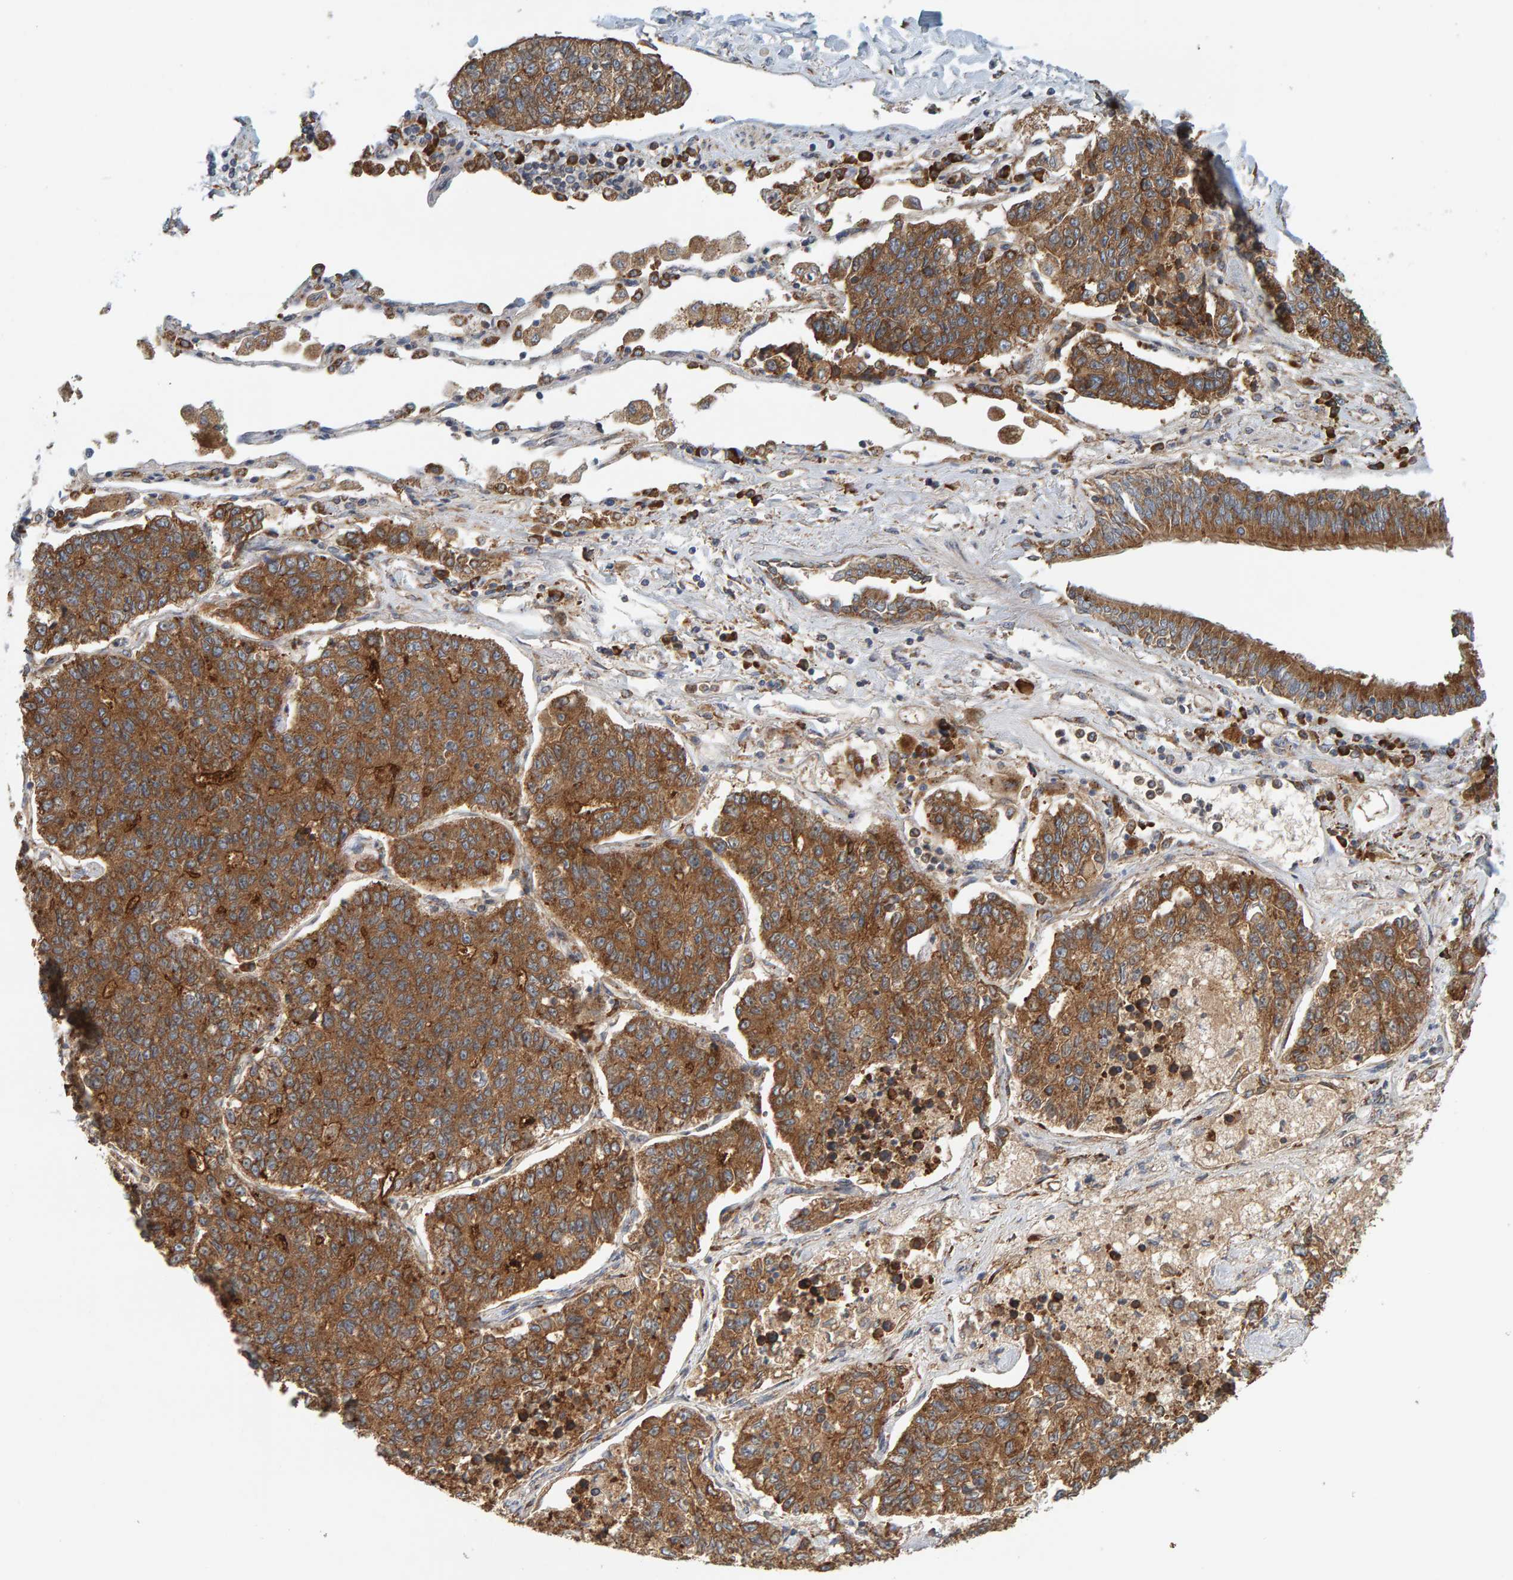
{"staining": {"intensity": "moderate", "quantity": ">75%", "location": "cytoplasmic/membranous"}, "tissue": "lung cancer", "cell_type": "Tumor cells", "image_type": "cancer", "snomed": [{"axis": "morphology", "description": "Adenocarcinoma, NOS"}, {"axis": "topography", "description": "Lung"}], "caption": "Immunohistochemistry micrograph of human adenocarcinoma (lung) stained for a protein (brown), which reveals medium levels of moderate cytoplasmic/membranous staining in about >75% of tumor cells.", "gene": "BAIAP2", "patient": {"sex": "male", "age": 49}}